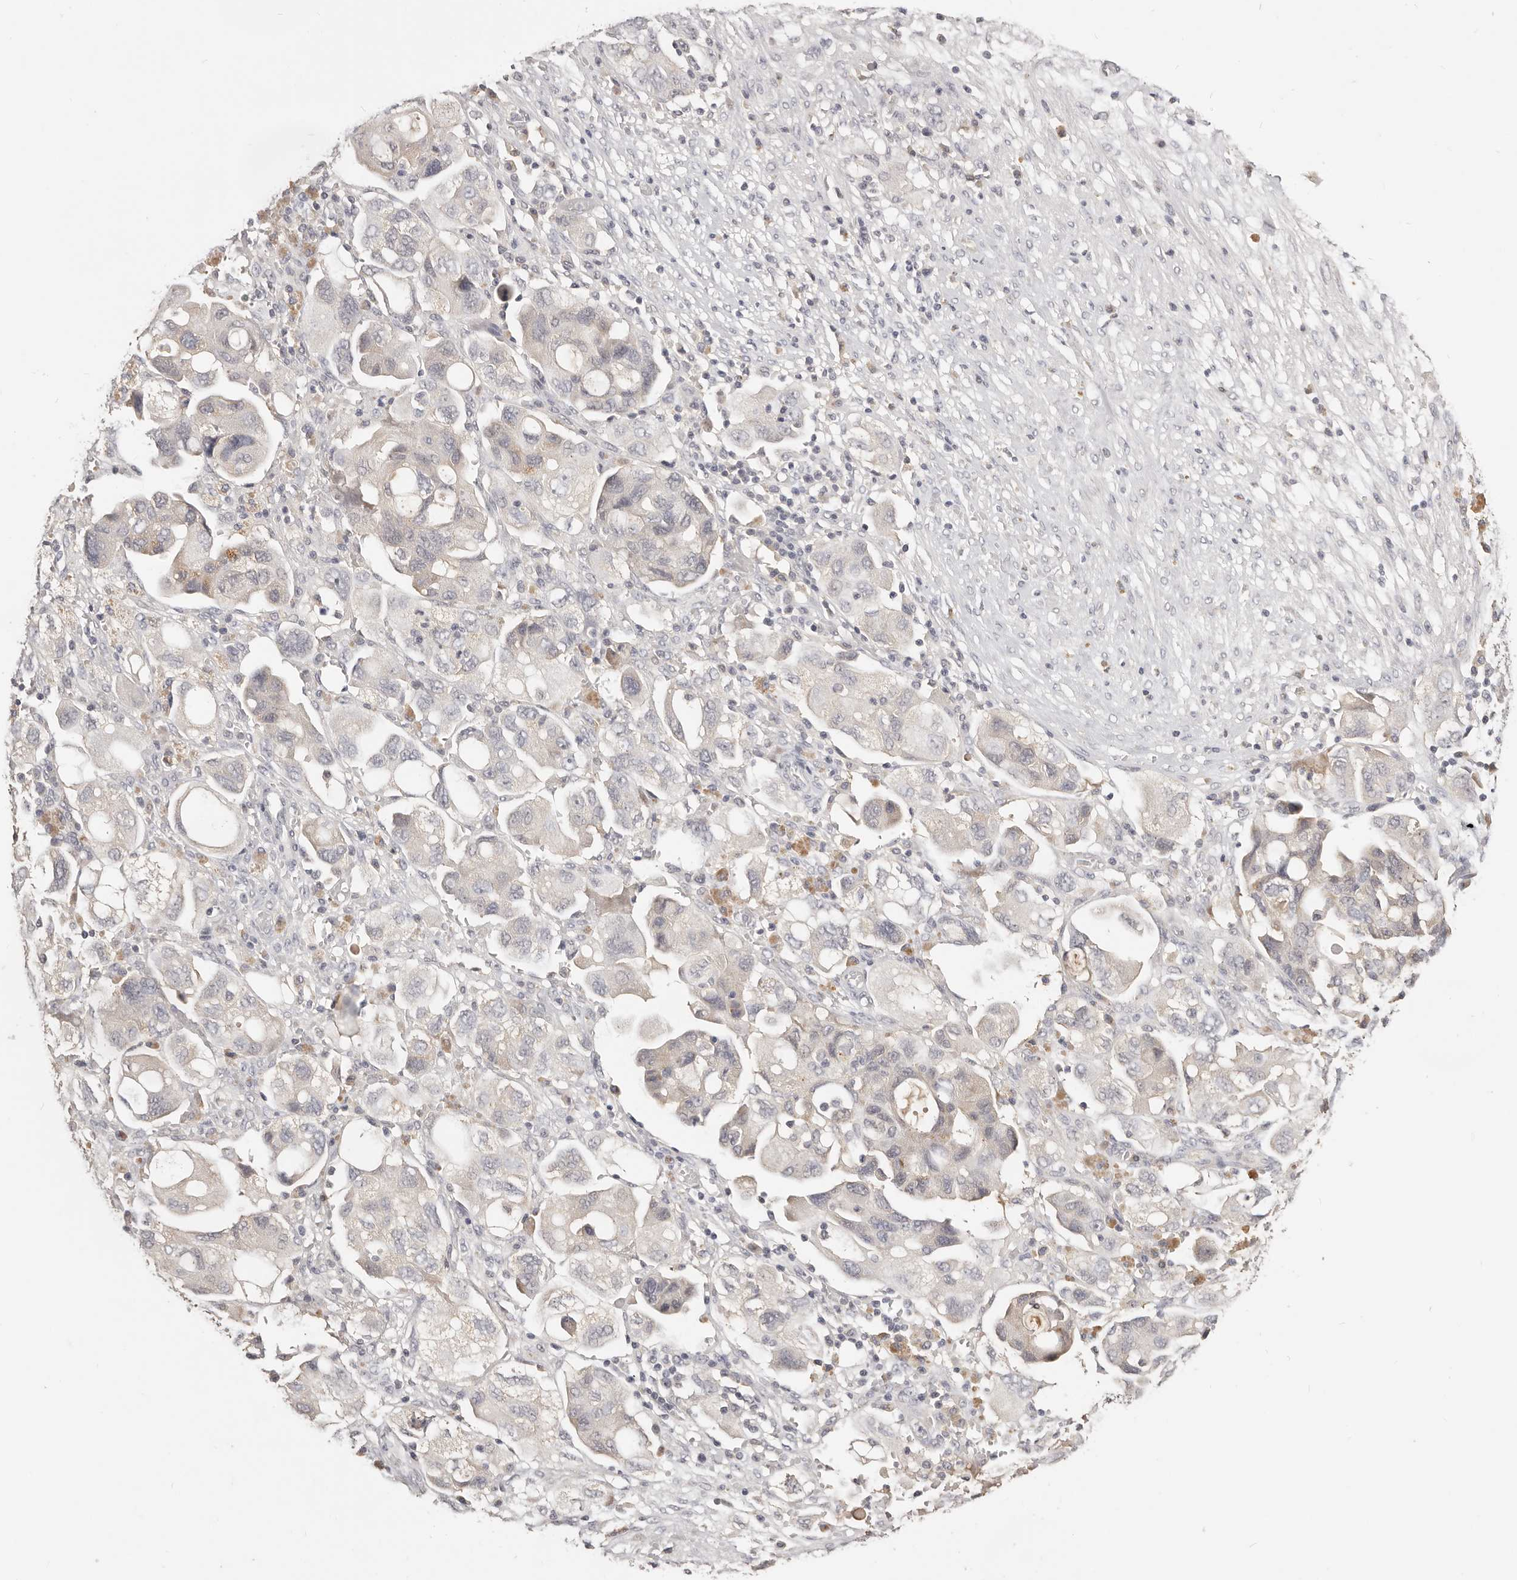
{"staining": {"intensity": "negative", "quantity": "none", "location": "none"}, "tissue": "ovarian cancer", "cell_type": "Tumor cells", "image_type": "cancer", "snomed": [{"axis": "morphology", "description": "Carcinoma, NOS"}, {"axis": "morphology", "description": "Cystadenocarcinoma, serous, NOS"}, {"axis": "topography", "description": "Ovary"}], "caption": "Immunohistochemical staining of ovarian cancer demonstrates no significant staining in tumor cells.", "gene": "TSPAN13", "patient": {"sex": "female", "age": 69}}